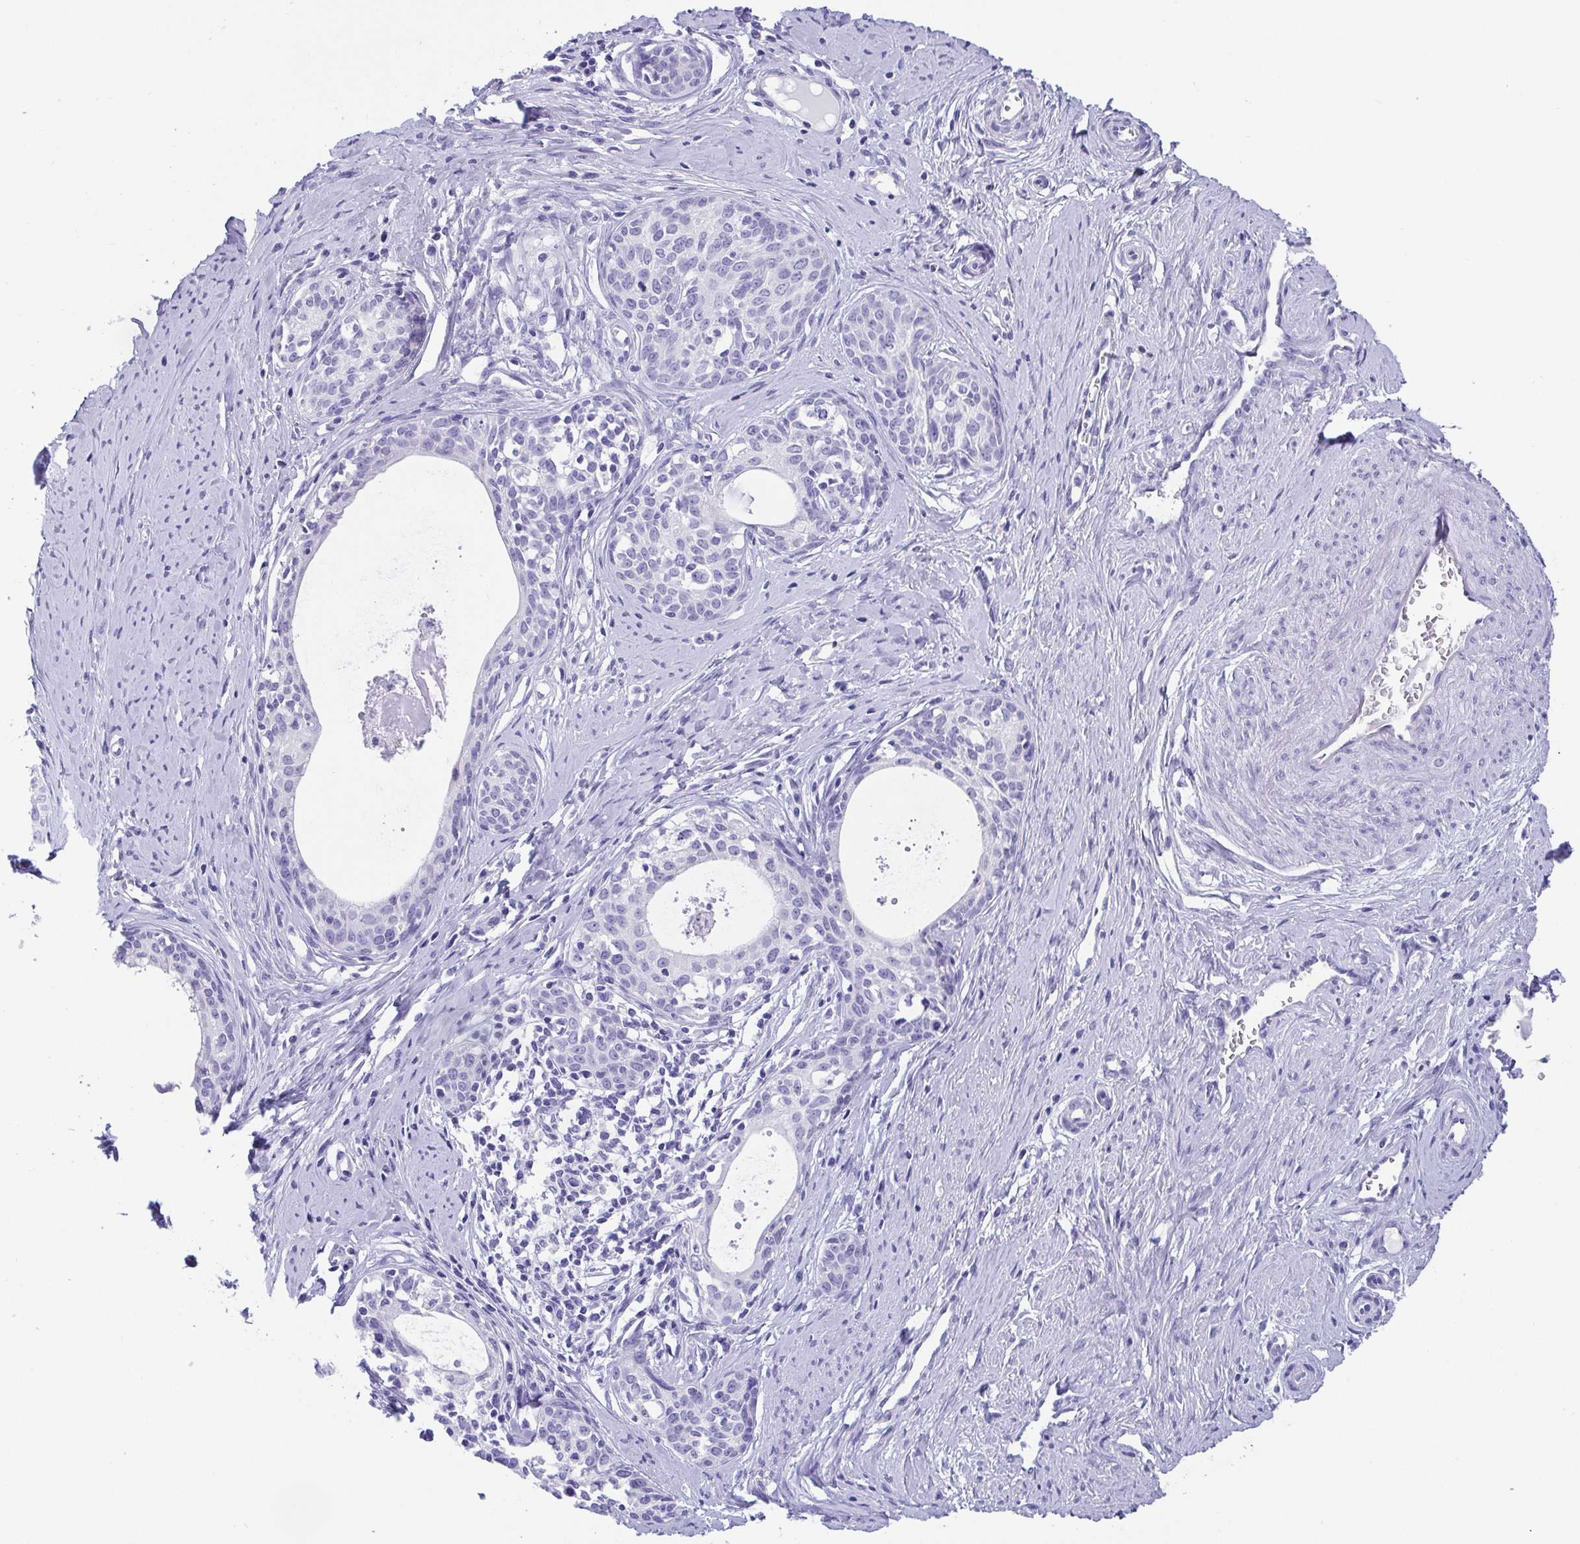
{"staining": {"intensity": "negative", "quantity": "none", "location": "none"}, "tissue": "cervical cancer", "cell_type": "Tumor cells", "image_type": "cancer", "snomed": [{"axis": "morphology", "description": "Squamous cell carcinoma, NOS"}, {"axis": "morphology", "description": "Adenocarcinoma, NOS"}, {"axis": "topography", "description": "Cervix"}], "caption": "Immunohistochemistry (IHC) image of neoplastic tissue: human cervical cancer (squamous cell carcinoma) stained with DAB reveals no significant protein expression in tumor cells. (DAB IHC visualized using brightfield microscopy, high magnification).", "gene": "SCGN", "patient": {"sex": "female", "age": 52}}